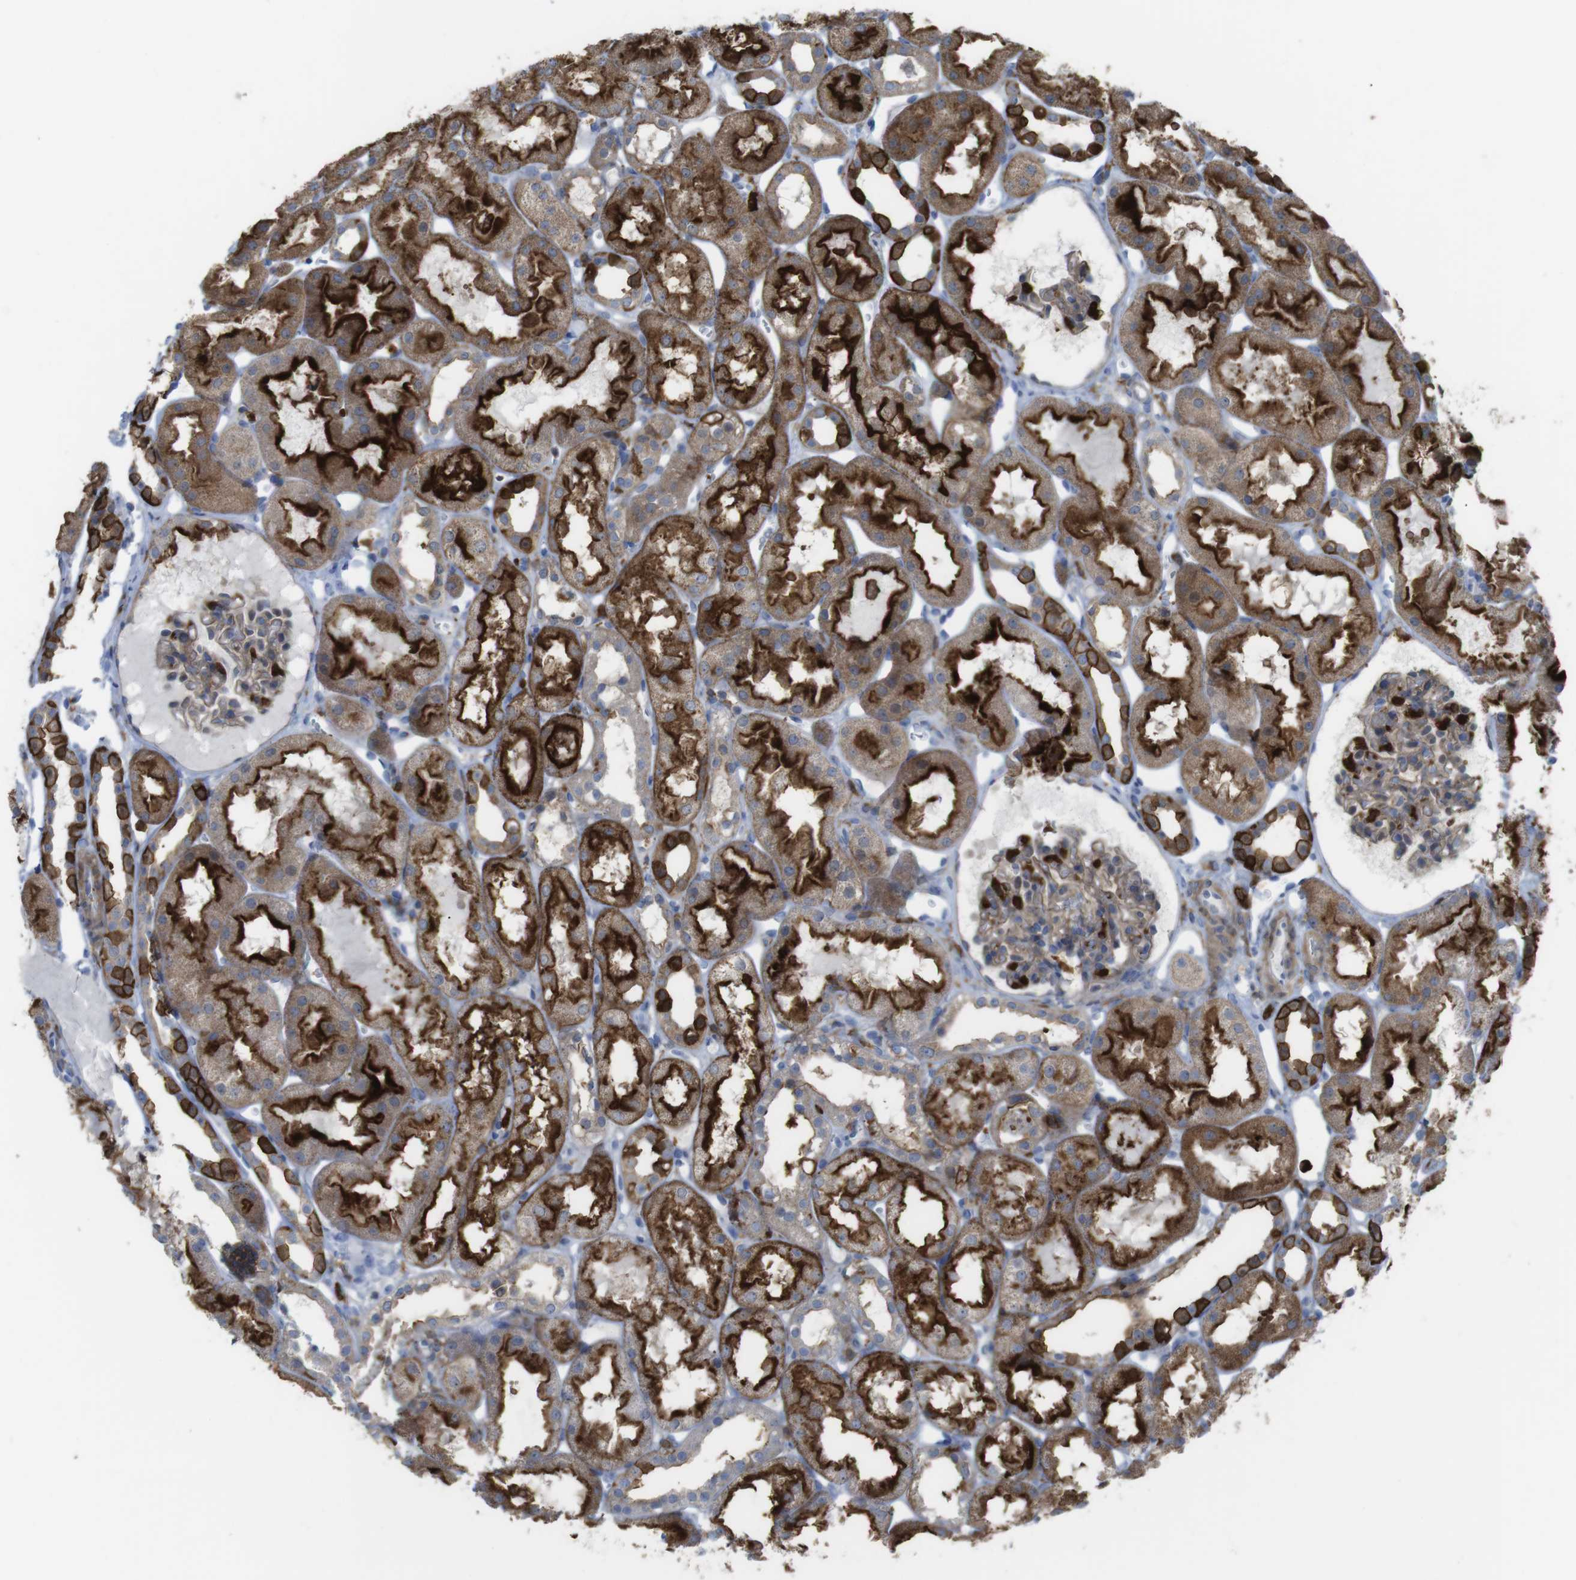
{"staining": {"intensity": "moderate", "quantity": "25%-75%", "location": "cytoplasmic/membranous"}, "tissue": "kidney", "cell_type": "Cells in glomeruli", "image_type": "normal", "snomed": [{"axis": "morphology", "description": "Normal tissue, NOS"}, {"axis": "topography", "description": "Kidney"}, {"axis": "topography", "description": "Urinary bladder"}], "caption": "Moderate cytoplasmic/membranous staining is appreciated in approximately 25%-75% of cells in glomeruli in normal kidney. The protein of interest is shown in brown color, while the nuclei are stained blue.", "gene": "PRKCD", "patient": {"sex": "male", "age": 16}}